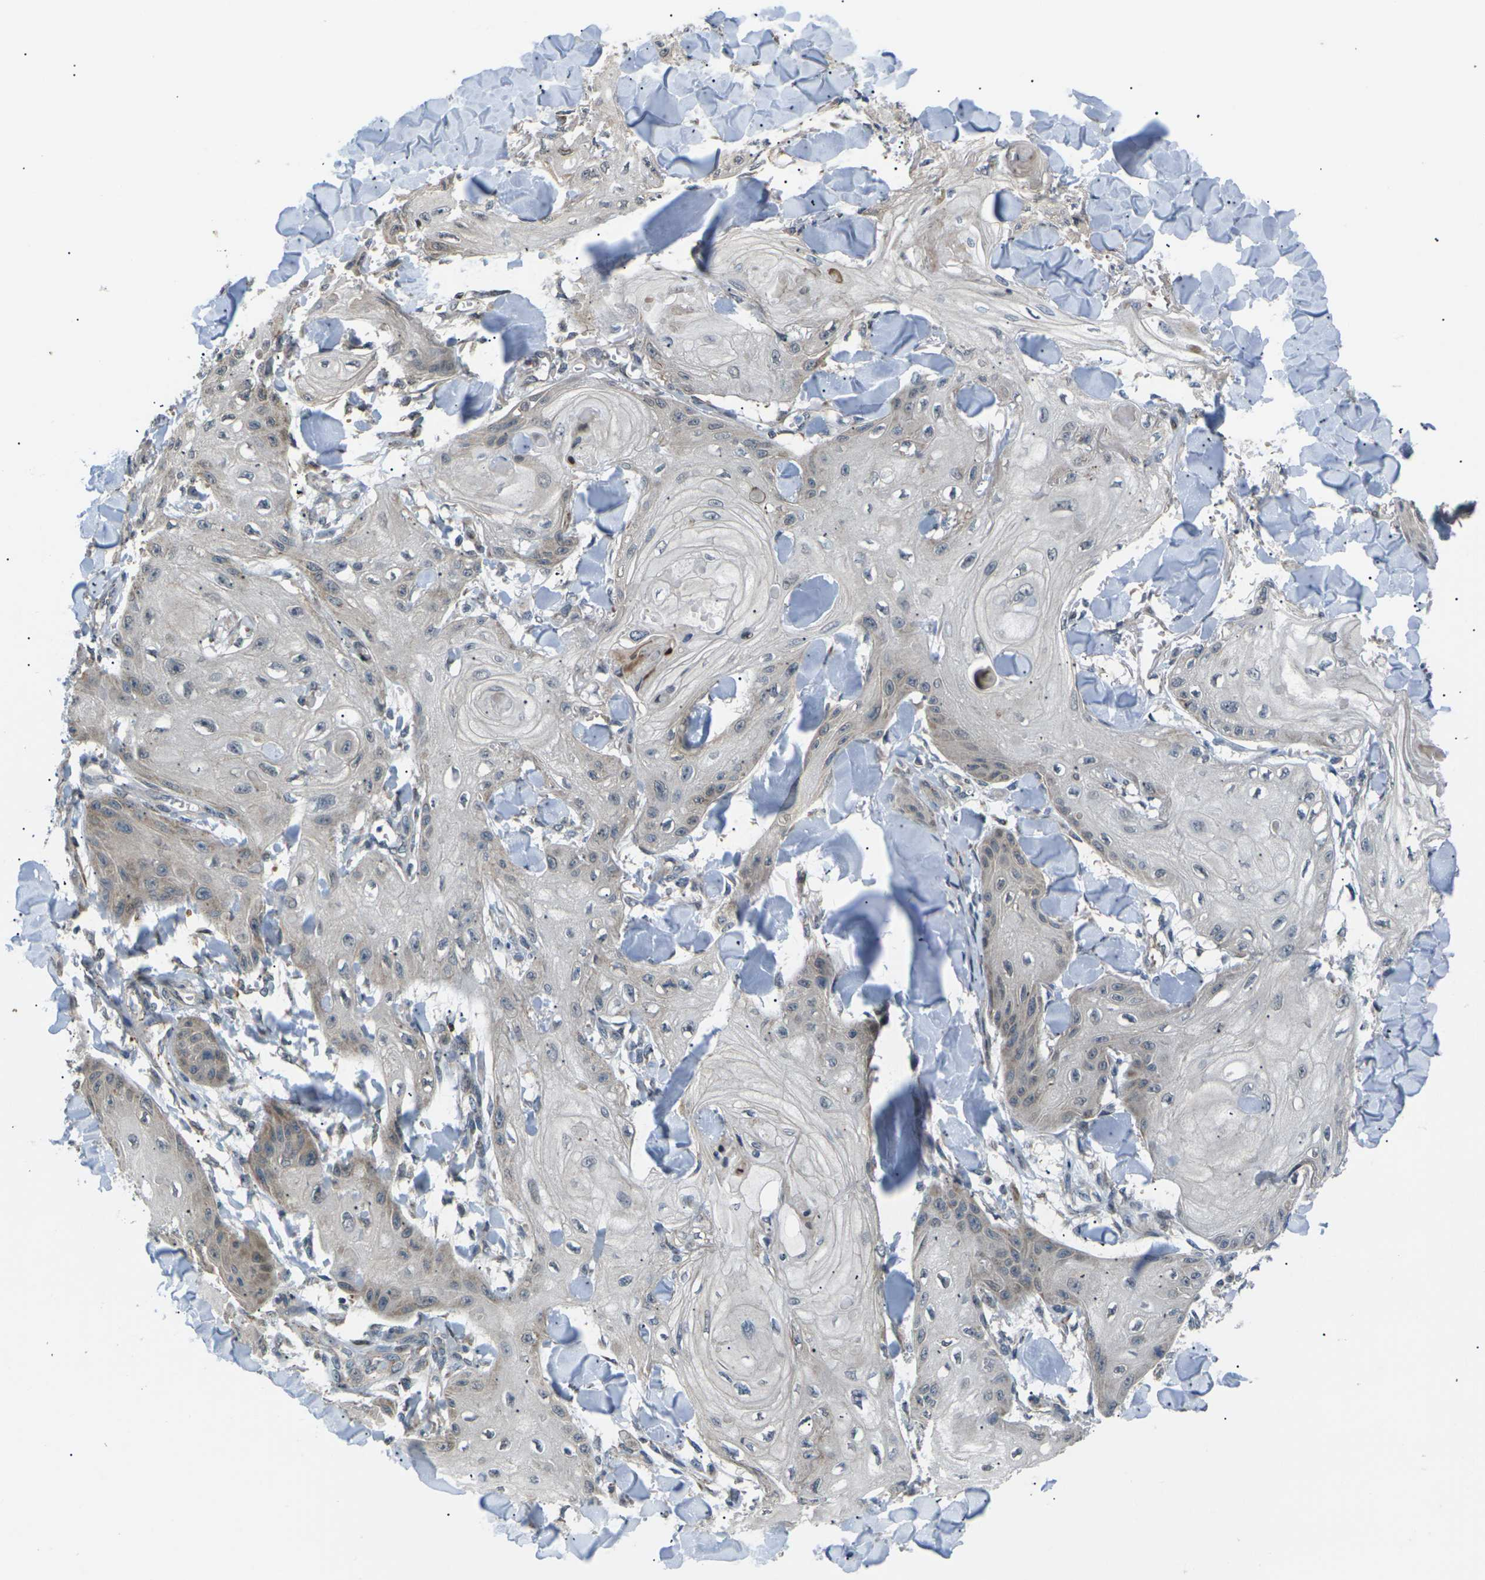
{"staining": {"intensity": "weak", "quantity": "<25%", "location": "cytoplasmic/membranous"}, "tissue": "skin cancer", "cell_type": "Tumor cells", "image_type": "cancer", "snomed": [{"axis": "morphology", "description": "Squamous cell carcinoma, NOS"}, {"axis": "topography", "description": "Skin"}], "caption": "Tumor cells are negative for brown protein staining in skin cancer.", "gene": "RPS6KA3", "patient": {"sex": "male", "age": 74}}